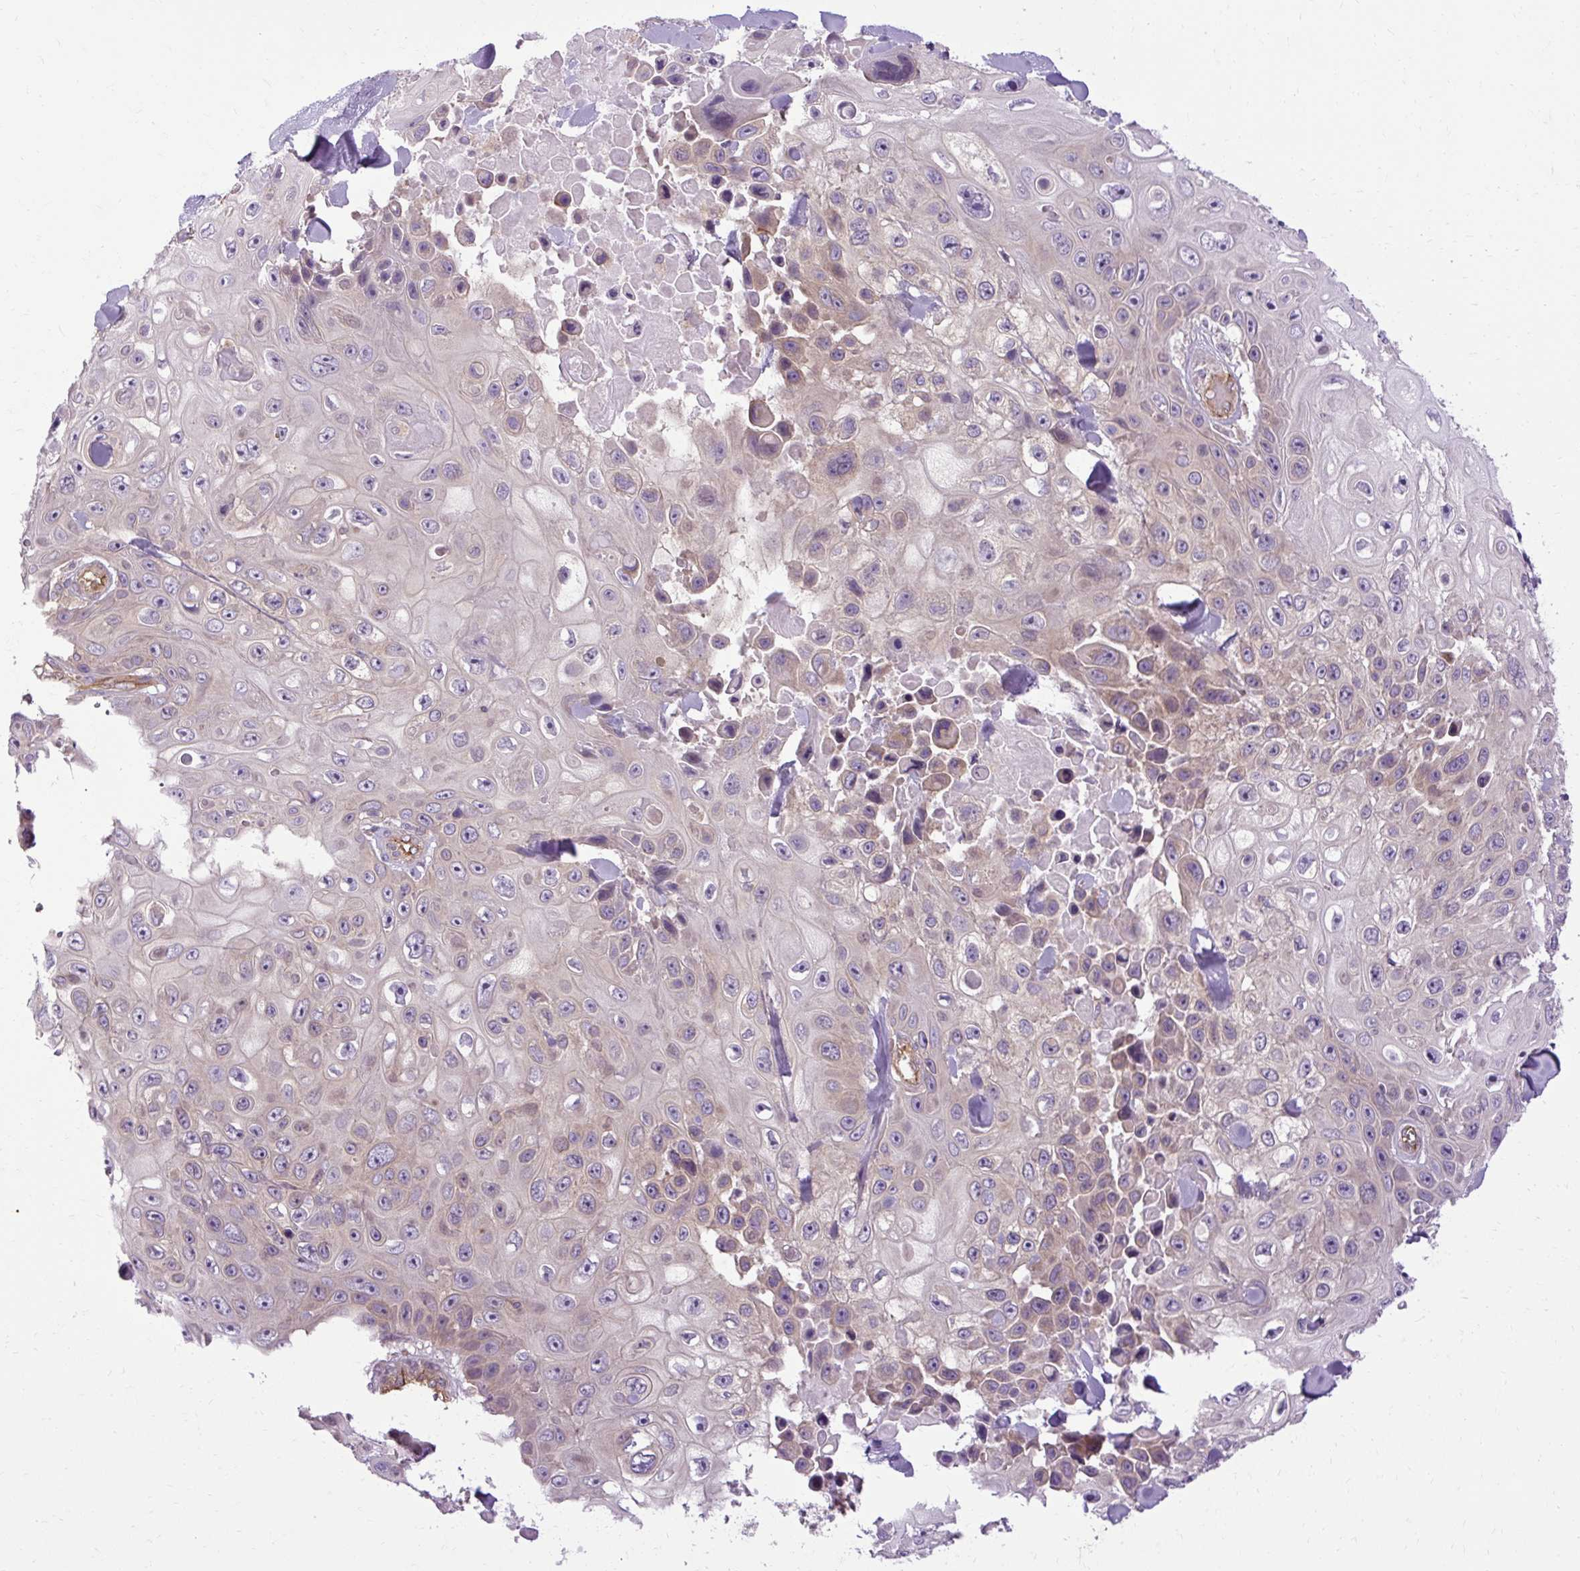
{"staining": {"intensity": "negative", "quantity": "none", "location": "none"}, "tissue": "skin cancer", "cell_type": "Tumor cells", "image_type": "cancer", "snomed": [{"axis": "morphology", "description": "Squamous cell carcinoma, NOS"}, {"axis": "topography", "description": "Skin"}], "caption": "A micrograph of human skin squamous cell carcinoma is negative for staining in tumor cells.", "gene": "CCDC93", "patient": {"sex": "male", "age": 82}}